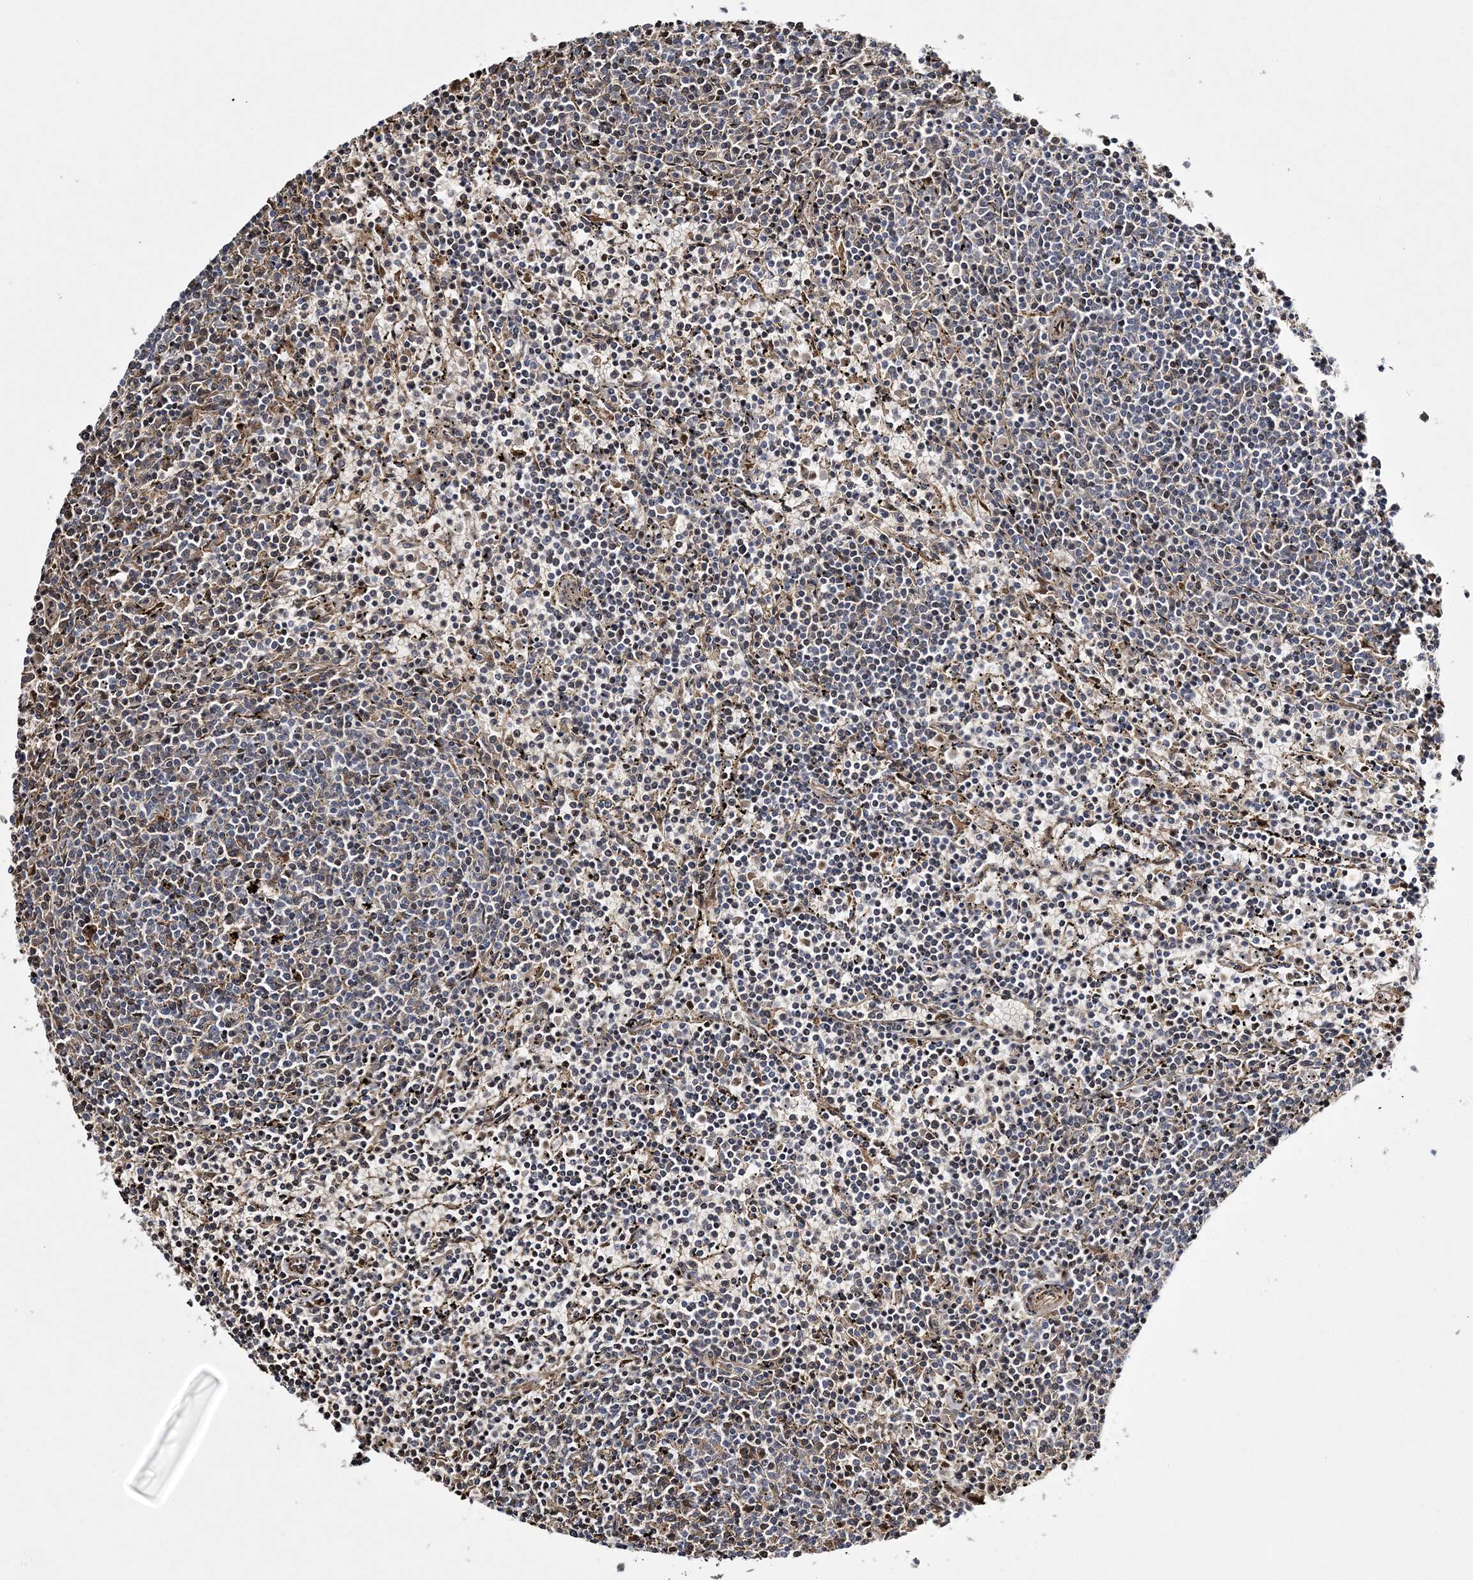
{"staining": {"intensity": "weak", "quantity": "<25%", "location": "cytoplasmic/membranous"}, "tissue": "lymphoma", "cell_type": "Tumor cells", "image_type": "cancer", "snomed": [{"axis": "morphology", "description": "Malignant lymphoma, non-Hodgkin's type, Low grade"}, {"axis": "topography", "description": "Spleen"}], "caption": "Tumor cells are negative for protein expression in human lymphoma. (DAB immunohistochemistry visualized using brightfield microscopy, high magnification).", "gene": "CALN1", "patient": {"sex": "female", "age": 50}}